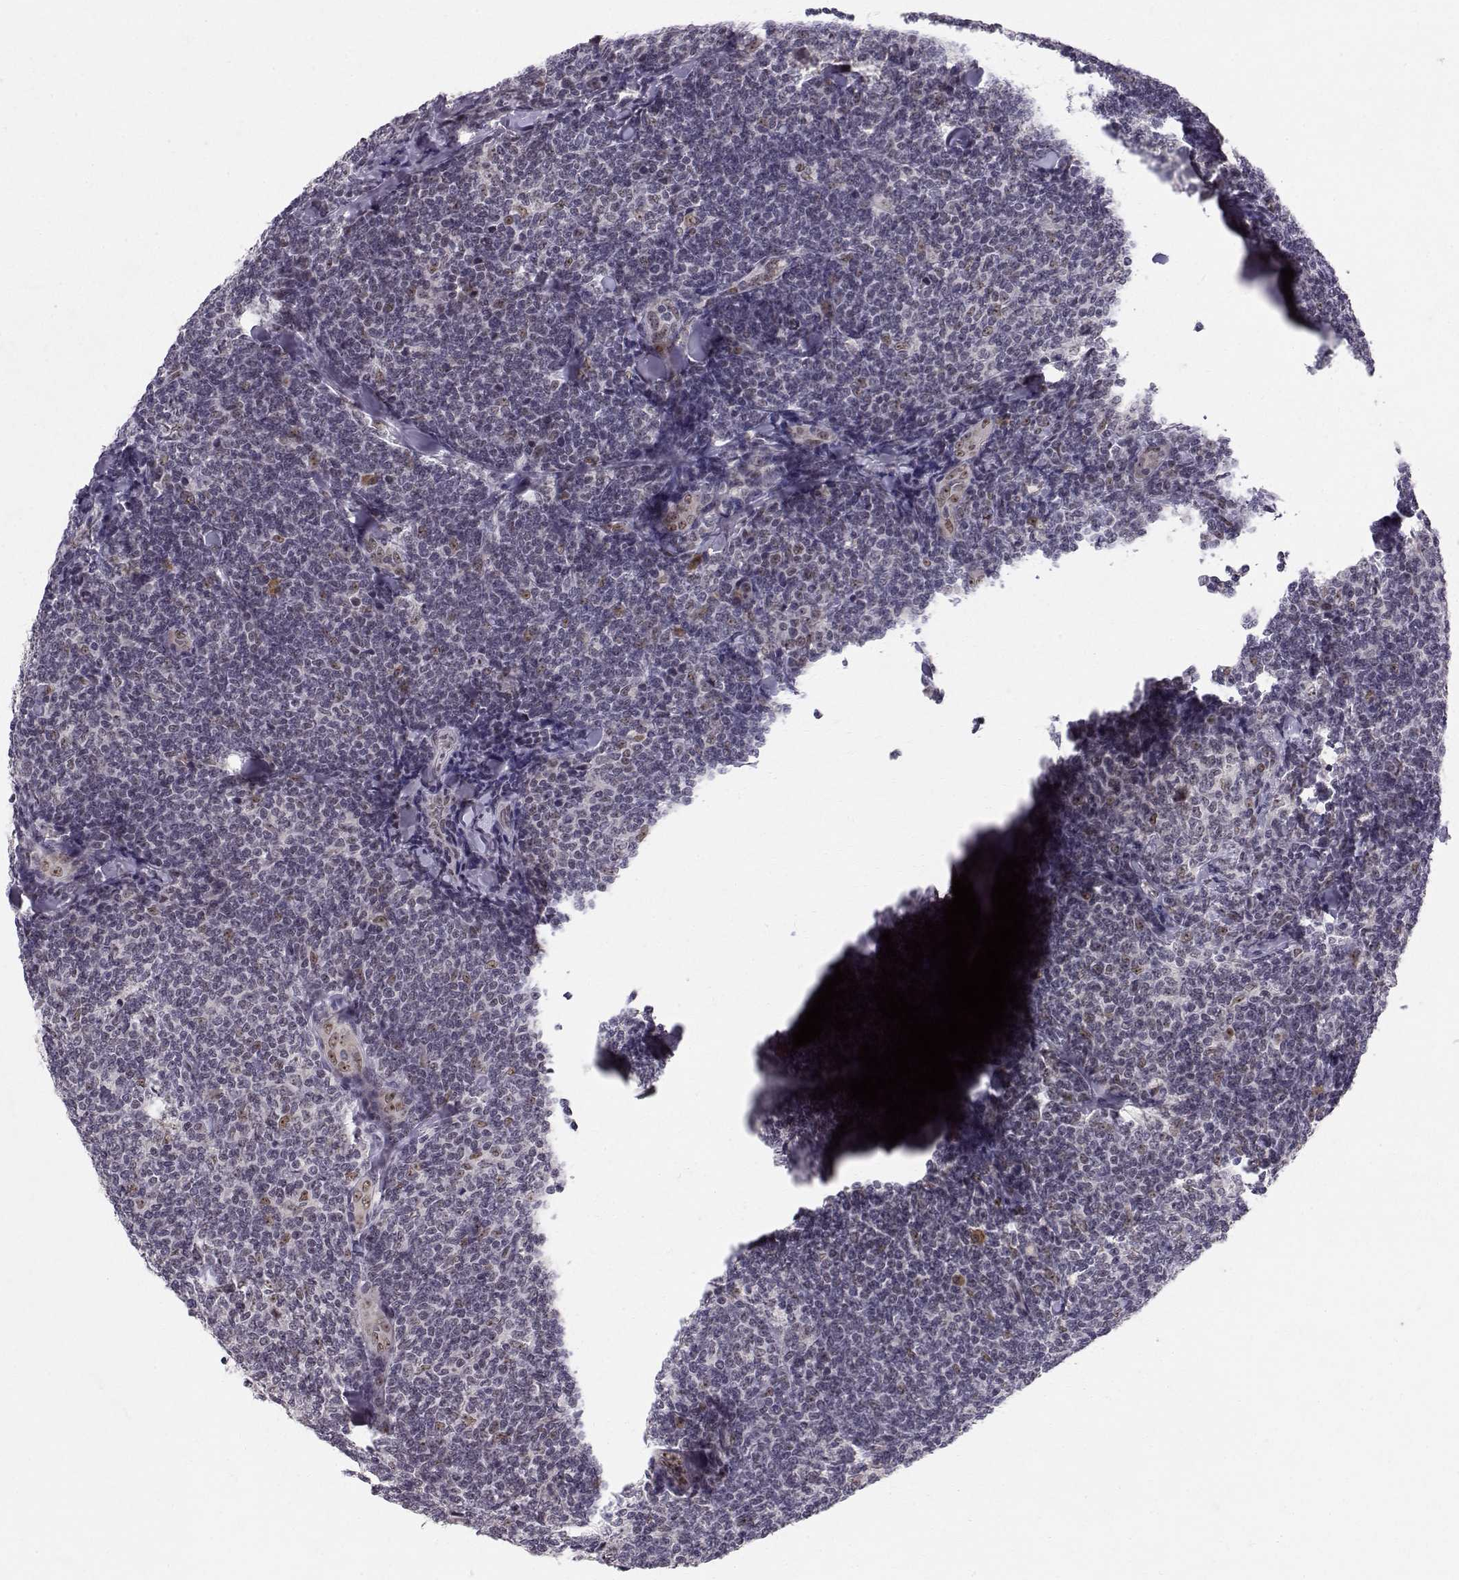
{"staining": {"intensity": "negative", "quantity": "none", "location": "none"}, "tissue": "lymphoma", "cell_type": "Tumor cells", "image_type": "cancer", "snomed": [{"axis": "morphology", "description": "Malignant lymphoma, non-Hodgkin's type, Low grade"}, {"axis": "topography", "description": "Lymph node"}], "caption": "A high-resolution photomicrograph shows IHC staining of lymphoma, which exhibits no significant staining in tumor cells. (Stains: DAB (3,3'-diaminobenzidine) immunohistochemistry with hematoxylin counter stain, Microscopy: brightfield microscopy at high magnification).", "gene": "RPP38", "patient": {"sex": "female", "age": 56}}